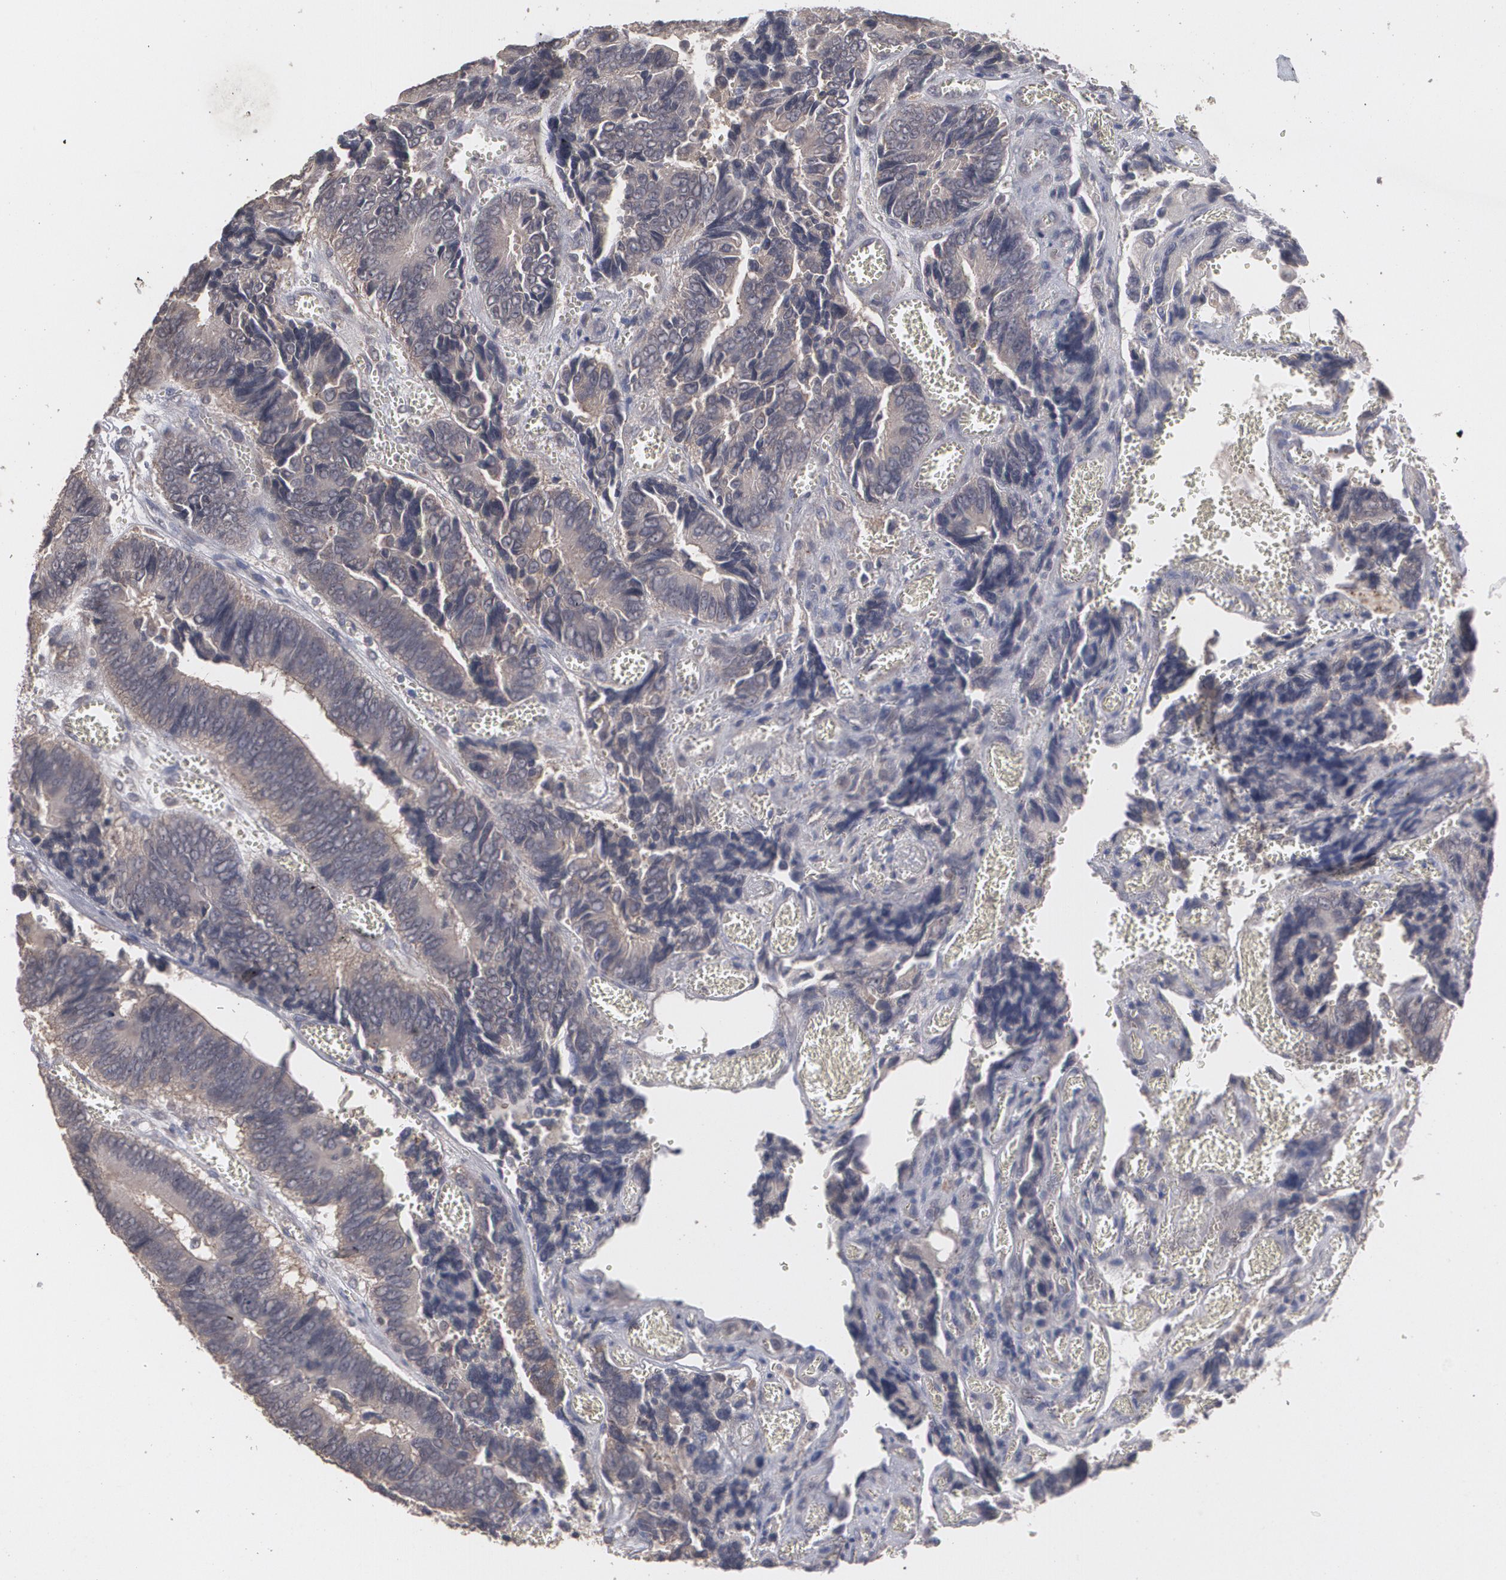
{"staining": {"intensity": "moderate", "quantity": ">75%", "location": "cytoplasmic/membranous"}, "tissue": "colorectal cancer", "cell_type": "Tumor cells", "image_type": "cancer", "snomed": [{"axis": "morphology", "description": "Adenocarcinoma, NOS"}, {"axis": "topography", "description": "Colon"}], "caption": "Immunohistochemistry (IHC) (DAB (3,3'-diaminobenzidine)) staining of human colorectal adenocarcinoma displays moderate cytoplasmic/membranous protein staining in approximately >75% of tumor cells.", "gene": "ARF6", "patient": {"sex": "male", "age": 72}}